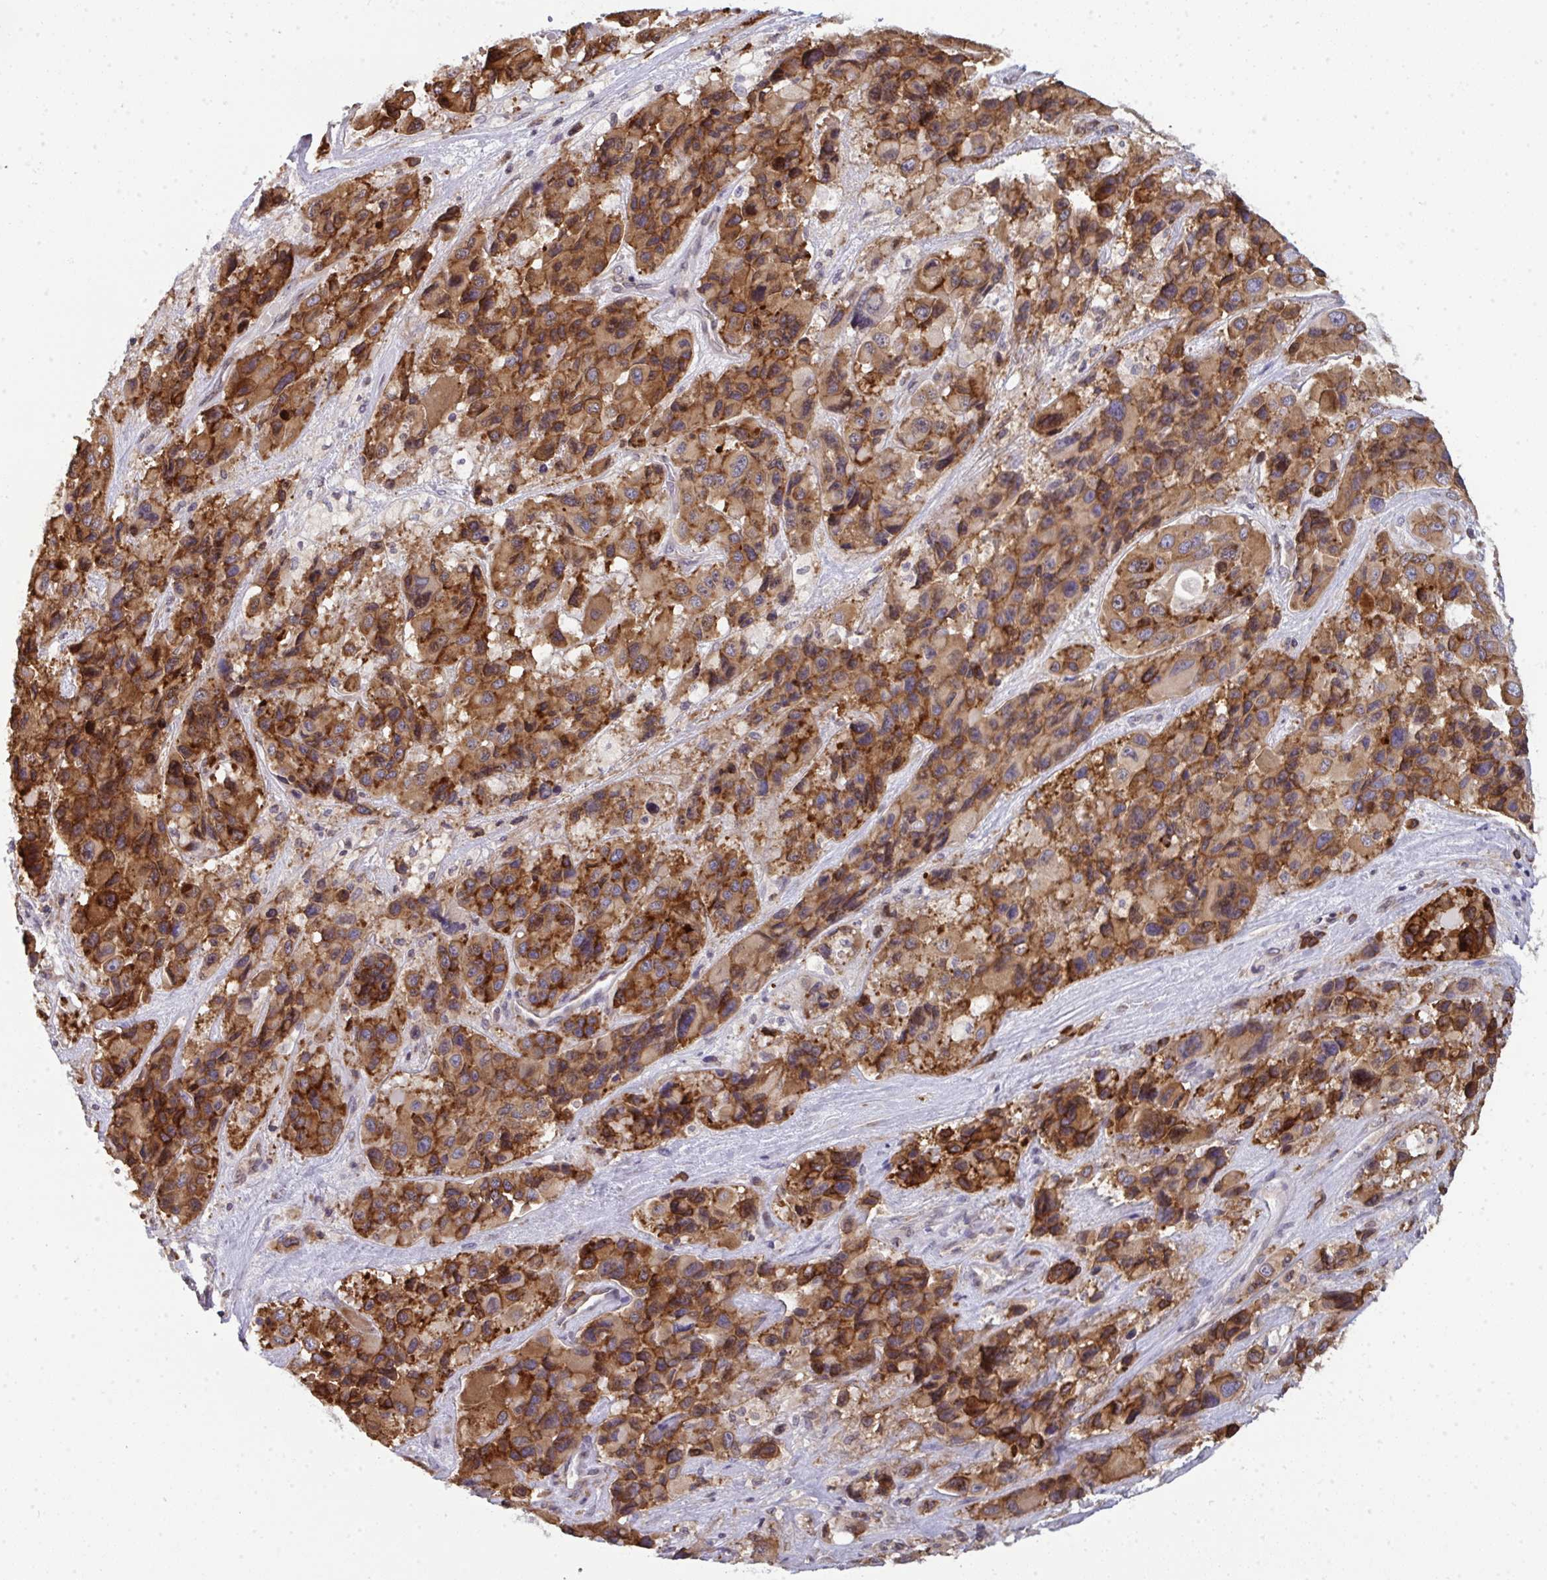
{"staining": {"intensity": "moderate", "quantity": ">75%", "location": "cytoplasmic/membranous"}, "tissue": "melanoma", "cell_type": "Tumor cells", "image_type": "cancer", "snomed": [{"axis": "morphology", "description": "Malignant melanoma, Metastatic site"}, {"axis": "topography", "description": "Lymph node"}], "caption": "High-power microscopy captured an immunohistochemistry (IHC) photomicrograph of melanoma, revealing moderate cytoplasmic/membranous staining in approximately >75% of tumor cells.", "gene": "LYSMD4", "patient": {"sex": "female", "age": 65}}